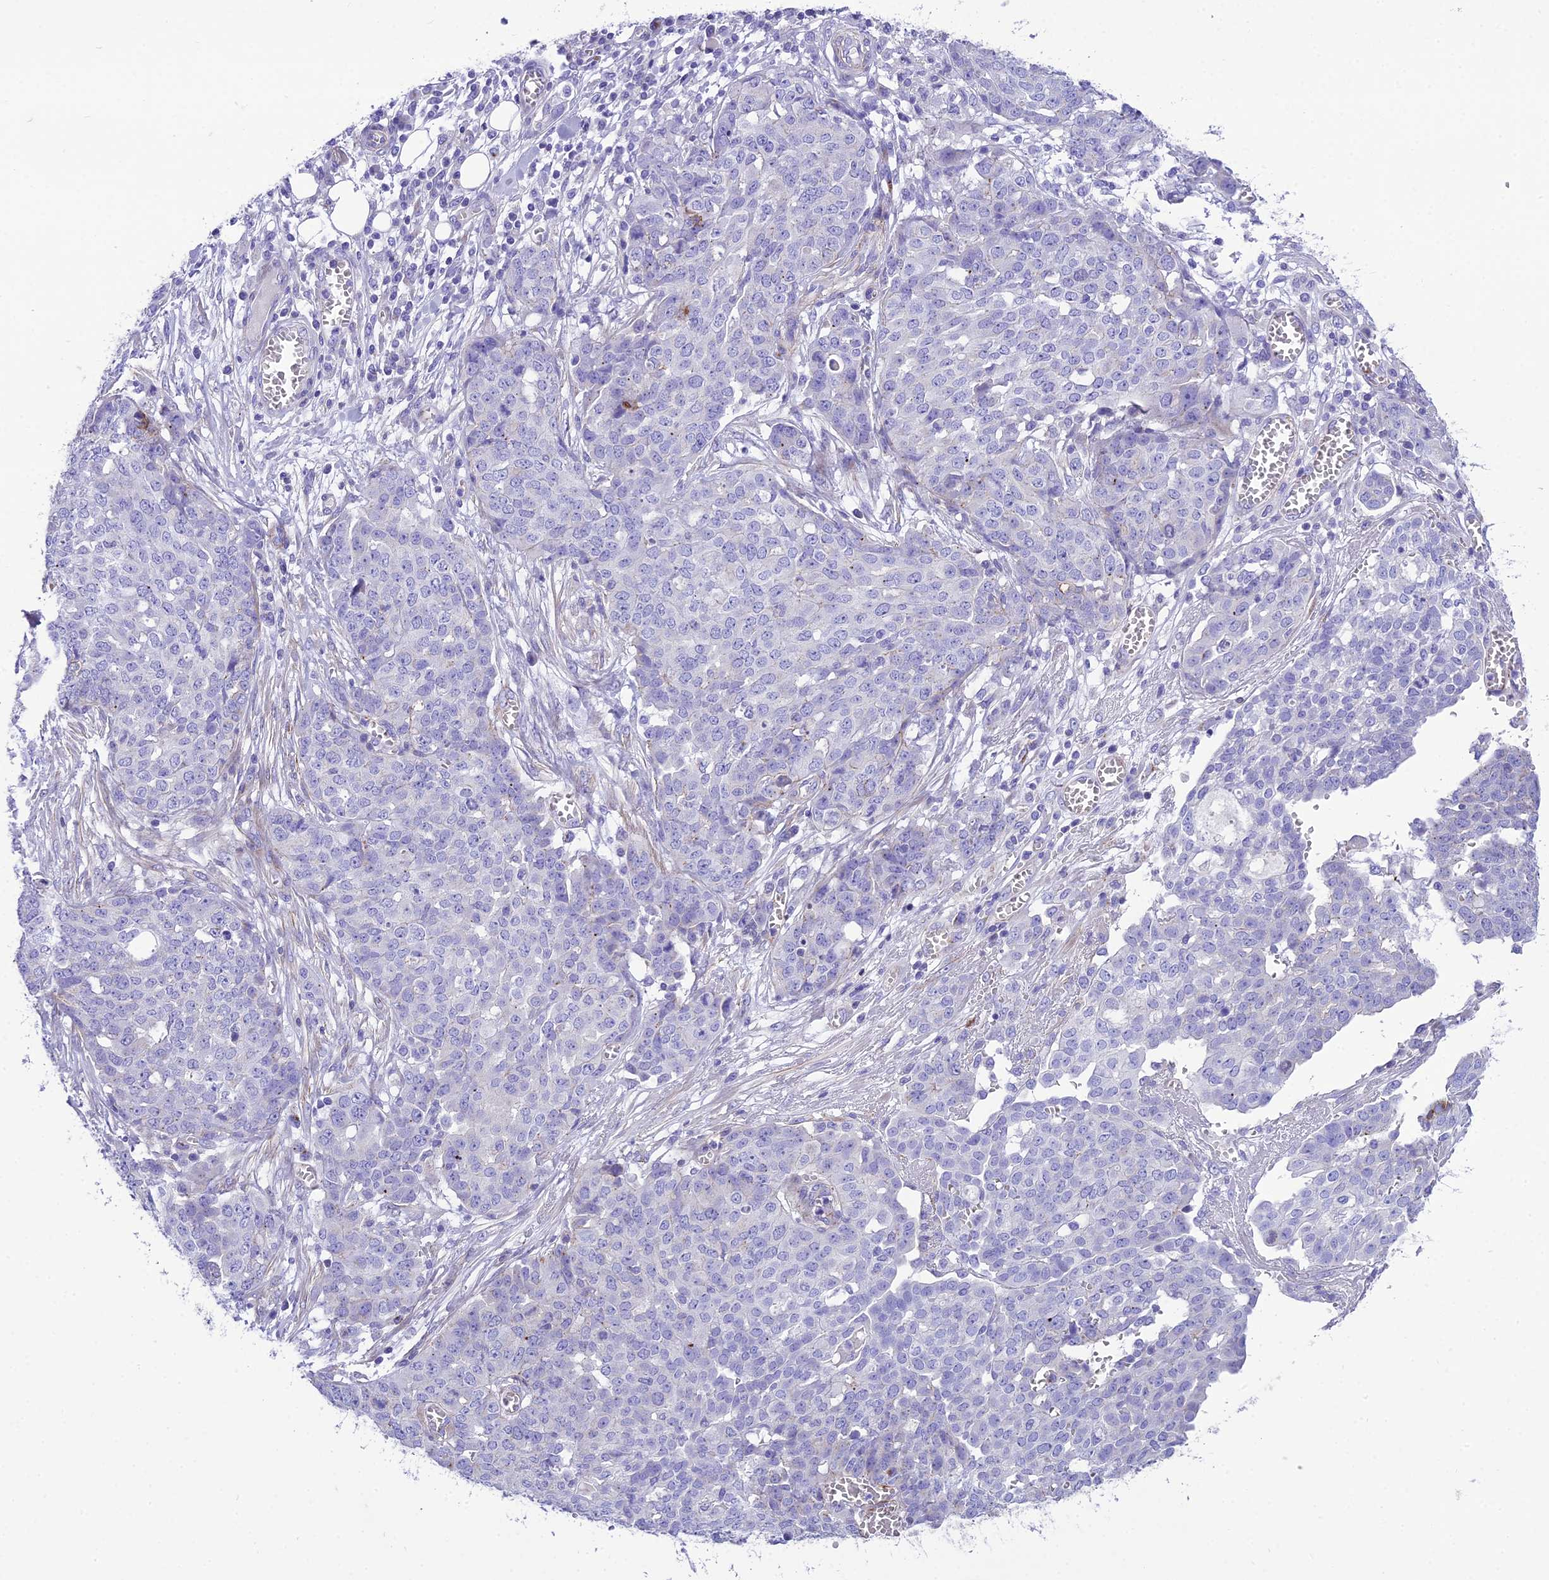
{"staining": {"intensity": "negative", "quantity": "none", "location": "none"}, "tissue": "ovarian cancer", "cell_type": "Tumor cells", "image_type": "cancer", "snomed": [{"axis": "morphology", "description": "Cystadenocarcinoma, serous, NOS"}, {"axis": "topography", "description": "Soft tissue"}, {"axis": "topography", "description": "Ovary"}], "caption": "Ovarian serous cystadenocarcinoma was stained to show a protein in brown. There is no significant expression in tumor cells.", "gene": "GFRA1", "patient": {"sex": "female", "age": 57}}